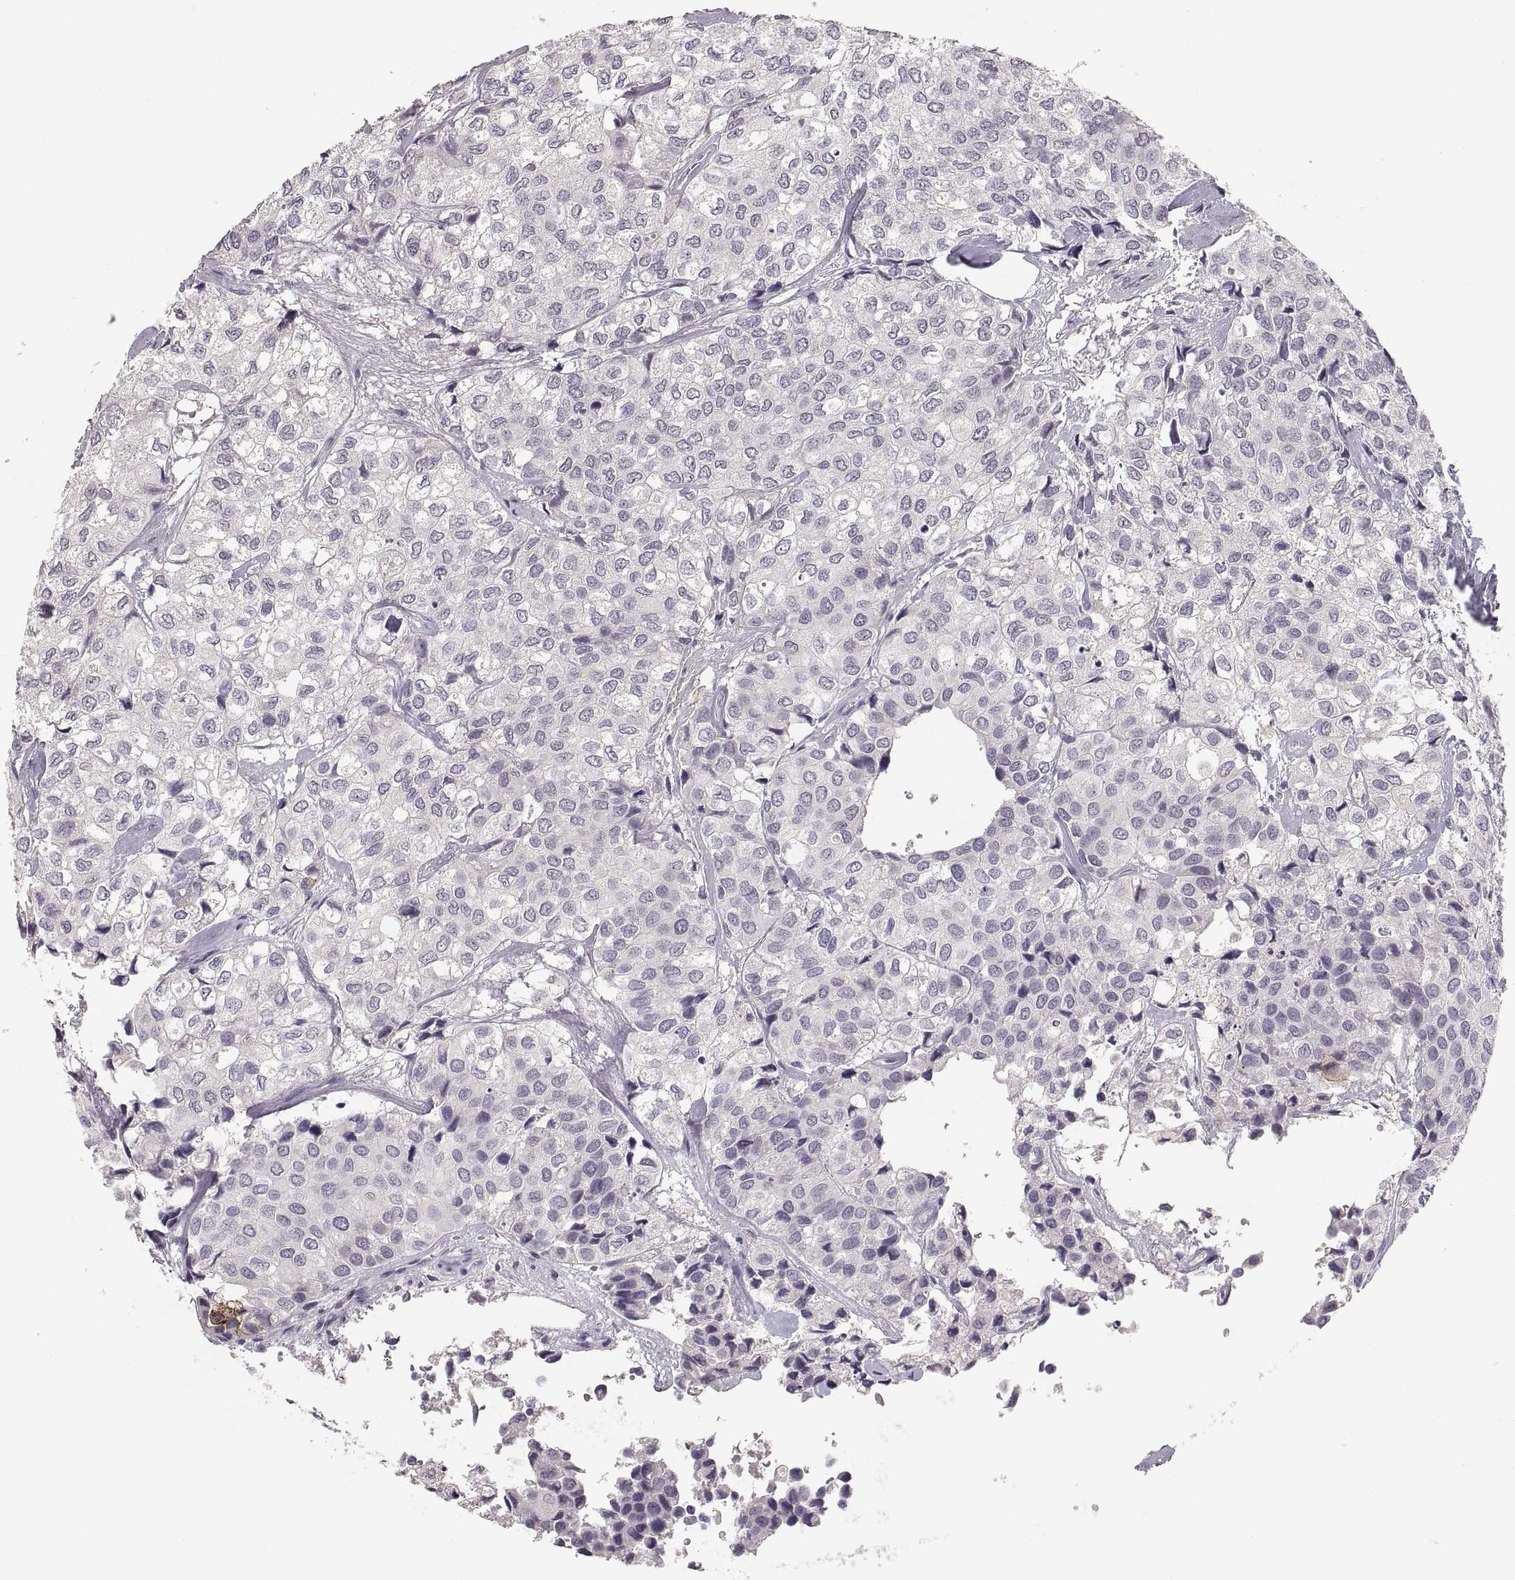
{"staining": {"intensity": "negative", "quantity": "none", "location": "none"}, "tissue": "urothelial cancer", "cell_type": "Tumor cells", "image_type": "cancer", "snomed": [{"axis": "morphology", "description": "Urothelial carcinoma, High grade"}, {"axis": "topography", "description": "Urinary bladder"}], "caption": "Immunohistochemistry of human urothelial cancer demonstrates no positivity in tumor cells.", "gene": "CDH2", "patient": {"sex": "male", "age": 73}}